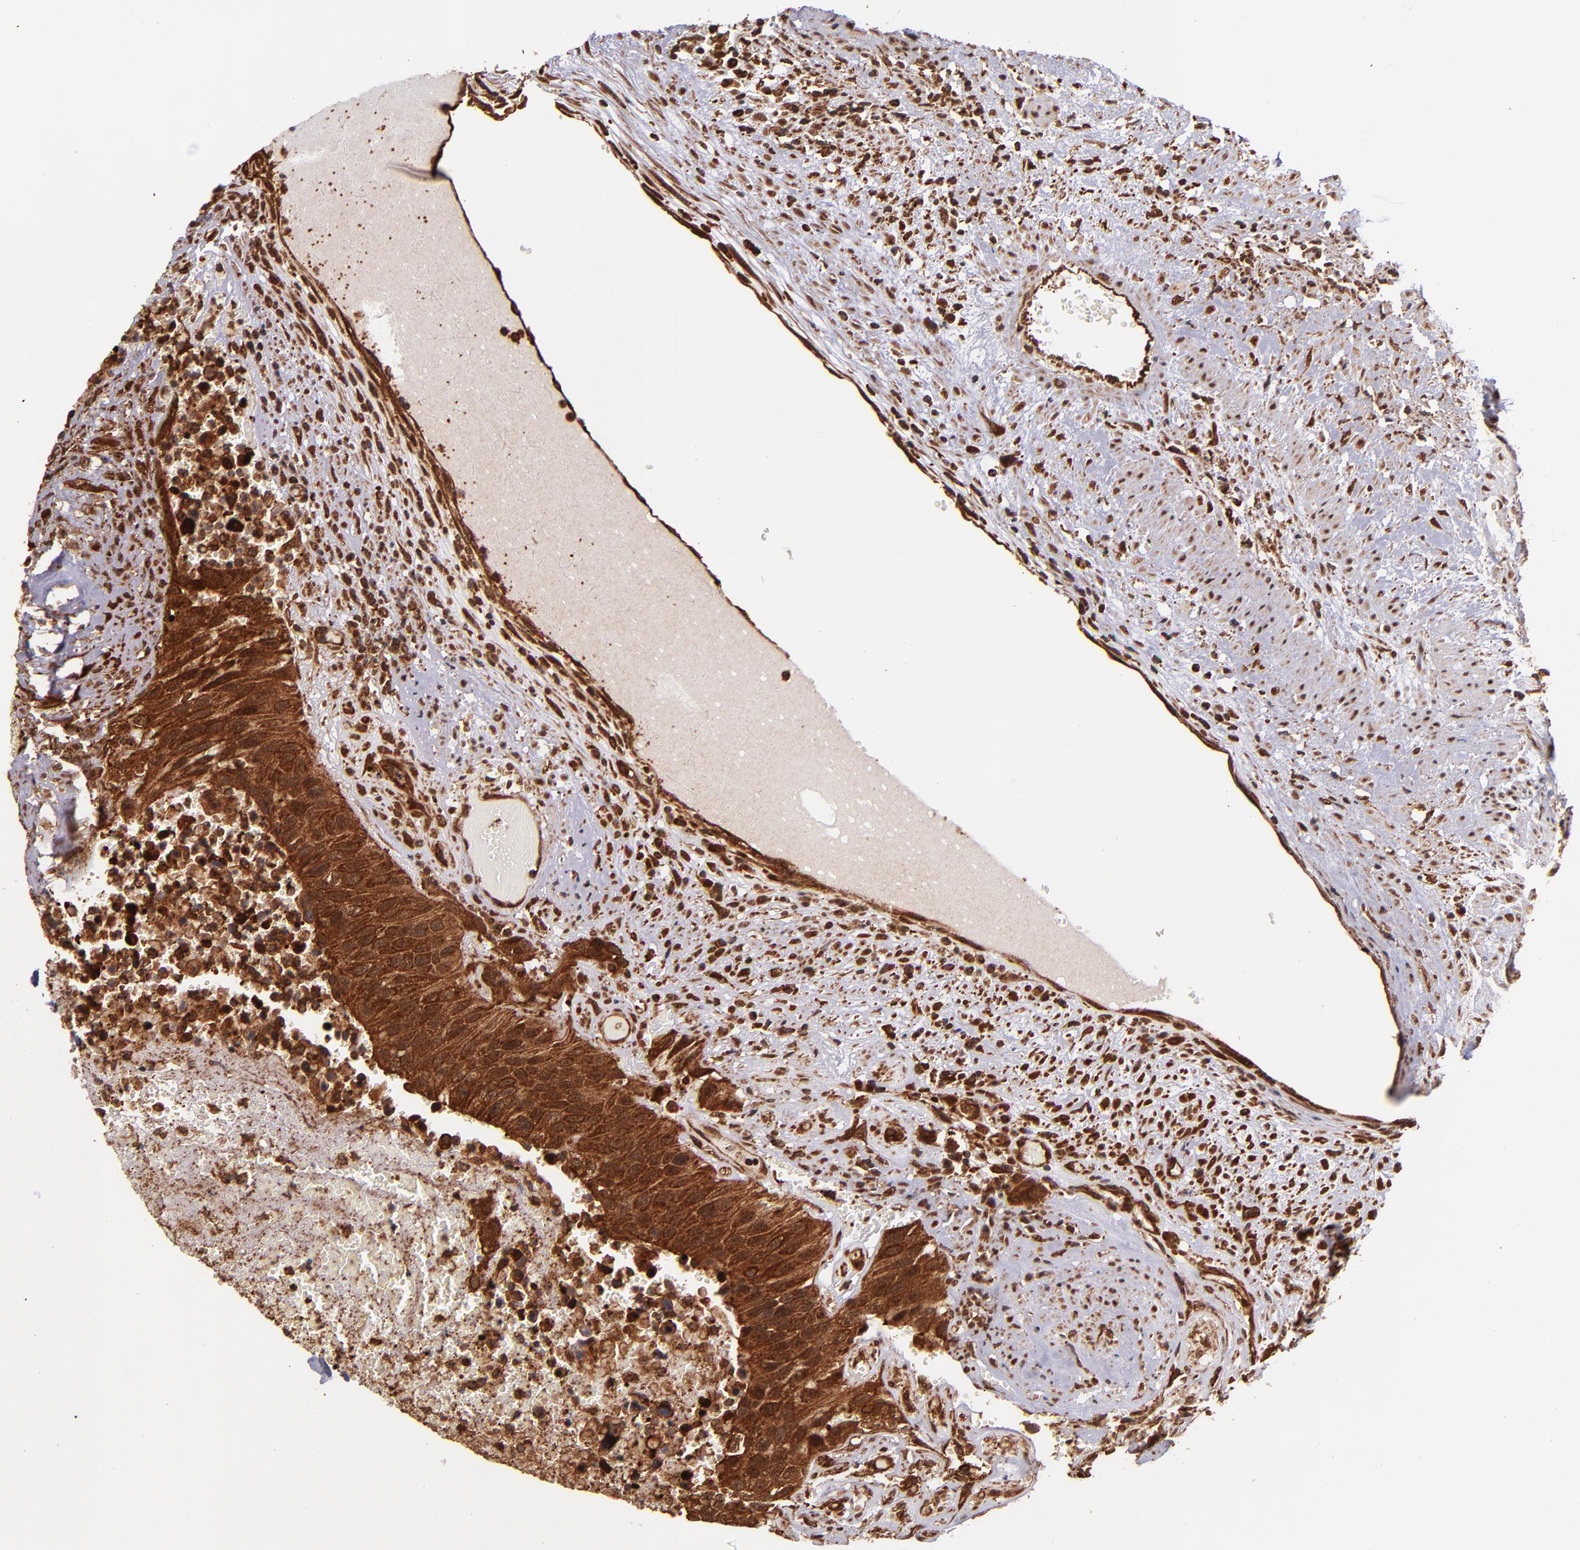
{"staining": {"intensity": "strong", "quantity": ">75%", "location": "cytoplasmic/membranous,nuclear"}, "tissue": "urothelial cancer", "cell_type": "Tumor cells", "image_type": "cancer", "snomed": [{"axis": "morphology", "description": "Urothelial carcinoma, High grade"}, {"axis": "topography", "description": "Urinary bladder"}], "caption": "Immunohistochemical staining of urothelial cancer demonstrates high levels of strong cytoplasmic/membranous and nuclear protein positivity in about >75% of tumor cells.", "gene": "STX8", "patient": {"sex": "male", "age": 66}}